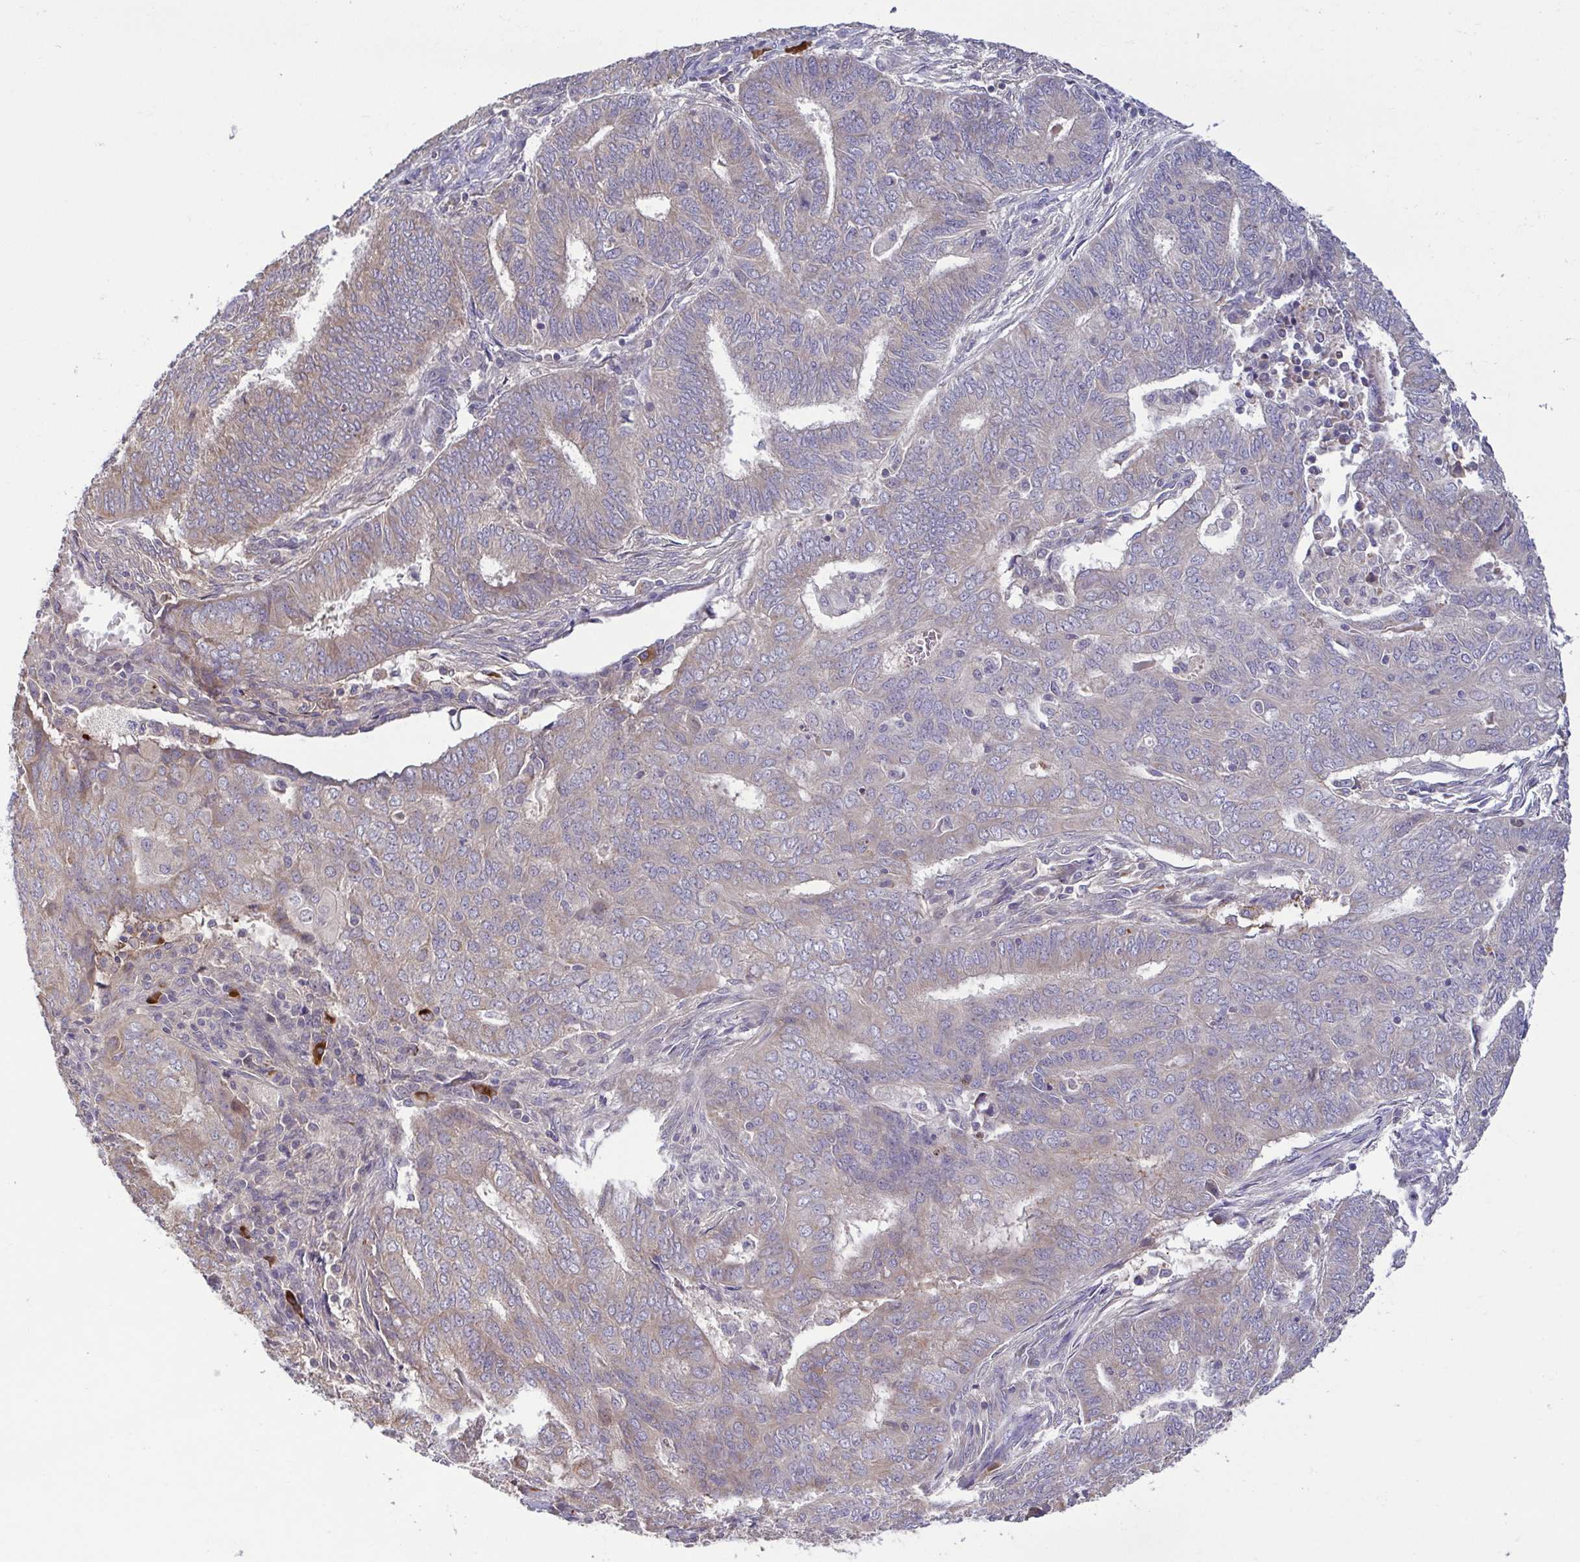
{"staining": {"intensity": "weak", "quantity": "25%-75%", "location": "cytoplasmic/membranous"}, "tissue": "endometrial cancer", "cell_type": "Tumor cells", "image_type": "cancer", "snomed": [{"axis": "morphology", "description": "Adenocarcinoma, NOS"}, {"axis": "topography", "description": "Endometrium"}], "caption": "IHC of endometrial adenocarcinoma demonstrates low levels of weak cytoplasmic/membranous positivity in approximately 25%-75% of tumor cells.", "gene": "OSBPL7", "patient": {"sex": "female", "age": 62}}